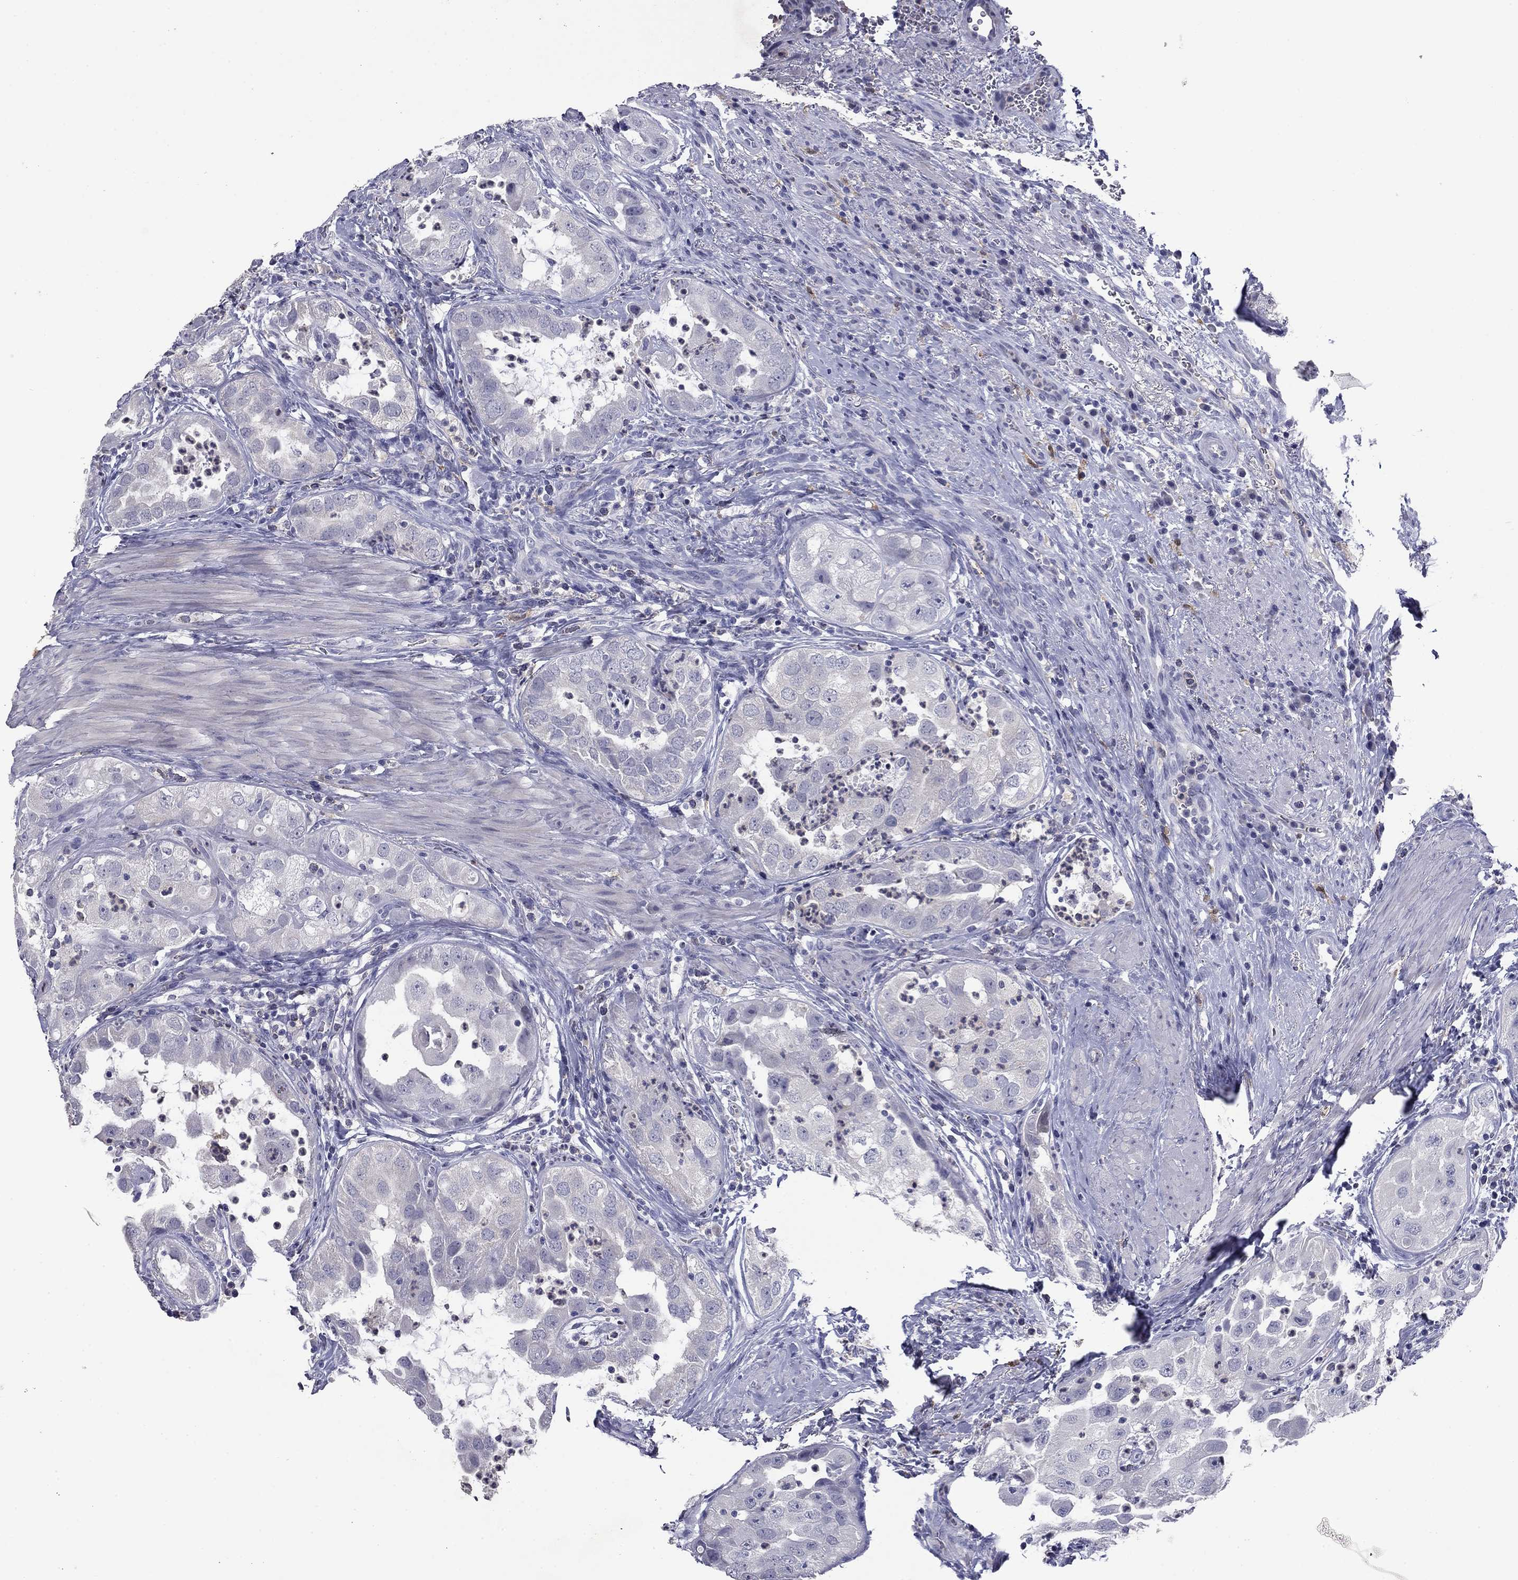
{"staining": {"intensity": "negative", "quantity": "none", "location": "none"}, "tissue": "urothelial cancer", "cell_type": "Tumor cells", "image_type": "cancer", "snomed": [{"axis": "morphology", "description": "Urothelial carcinoma, High grade"}, {"axis": "topography", "description": "Urinary bladder"}], "caption": "Human urothelial cancer stained for a protein using immunohistochemistry (IHC) reveals no positivity in tumor cells.", "gene": "CFAP119", "patient": {"sex": "female", "age": 41}}